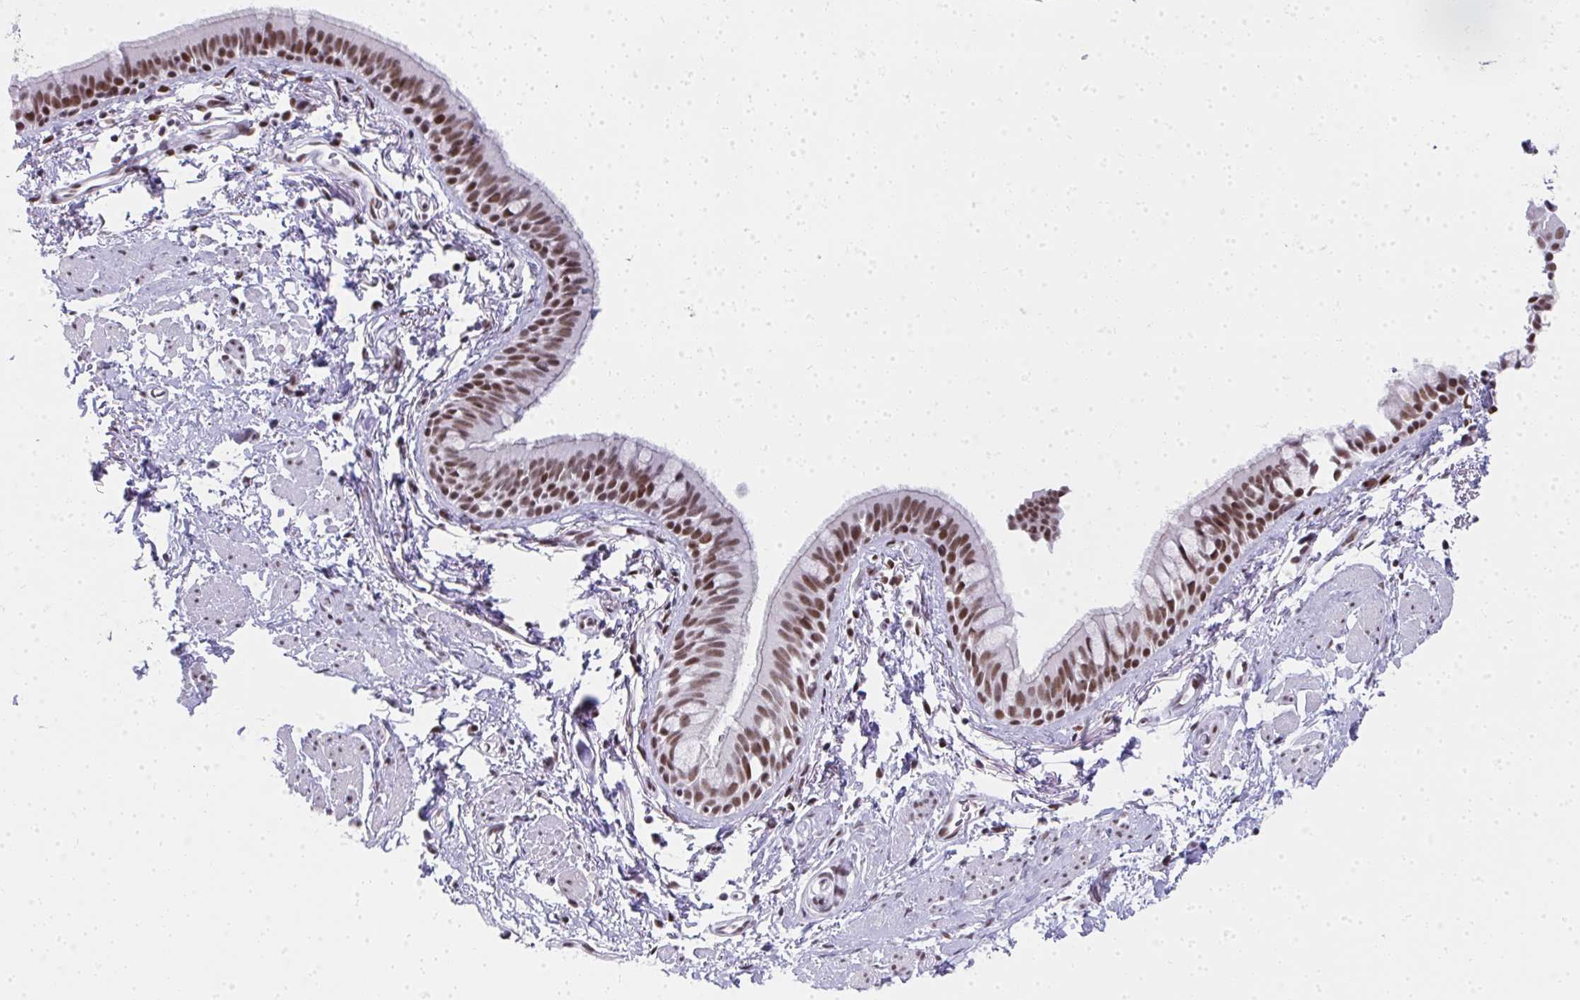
{"staining": {"intensity": "moderate", "quantity": ">75%", "location": "nuclear"}, "tissue": "bronchus", "cell_type": "Respiratory epithelial cells", "image_type": "normal", "snomed": [{"axis": "morphology", "description": "Normal tissue, NOS"}, {"axis": "topography", "description": "Lymph node"}, {"axis": "topography", "description": "Cartilage tissue"}, {"axis": "topography", "description": "Bronchus"}], "caption": "Bronchus was stained to show a protein in brown. There is medium levels of moderate nuclear positivity in about >75% of respiratory epithelial cells. (DAB = brown stain, brightfield microscopy at high magnification).", "gene": "CREBBP", "patient": {"sex": "female", "age": 70}}